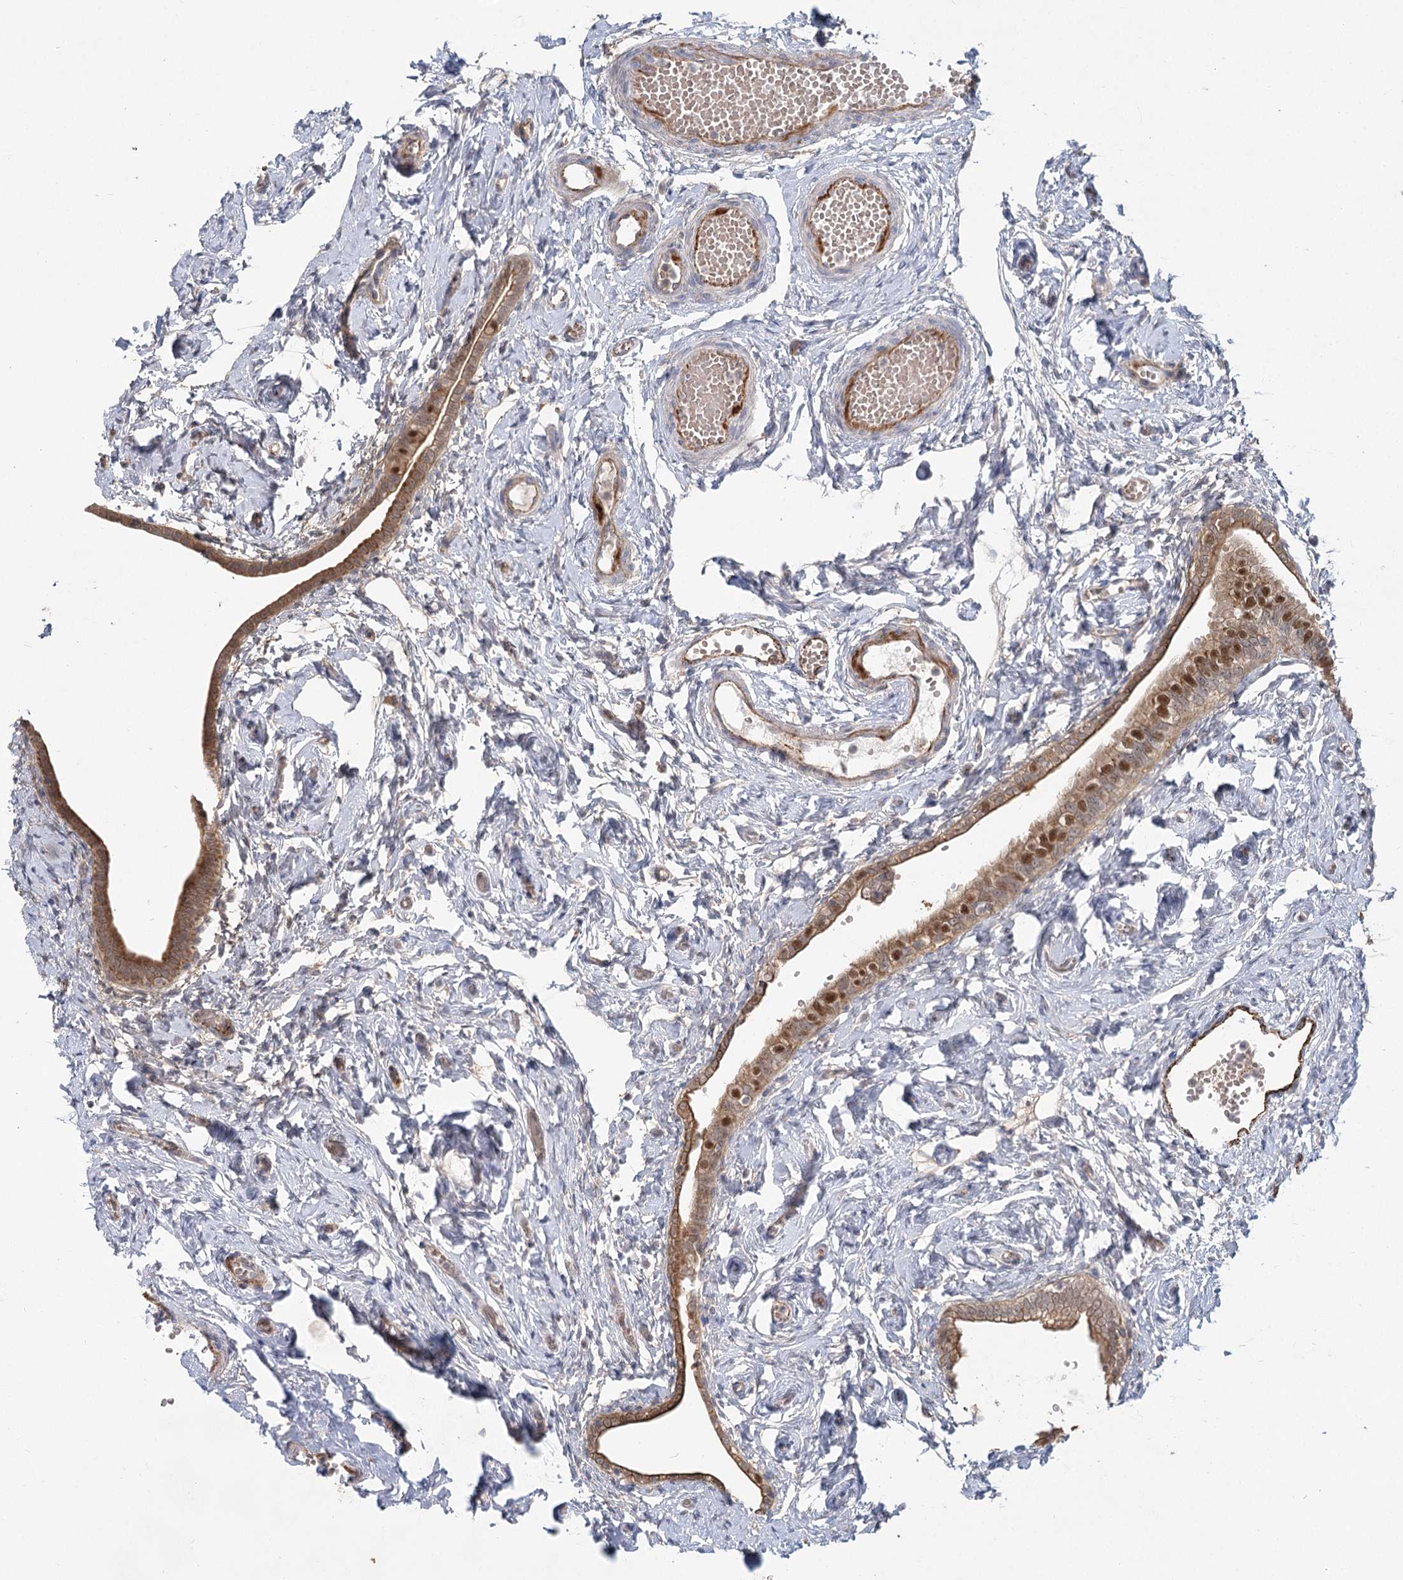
{"staining": {"intensity": "moderate", "quantity": ">75%", "location": "cytoplasmic/membranous,nuclear"}, "tissue": "fallopian tube", "cell_type": "Glandular cells", "image_type": "normal", "snomed": [{"axis": "morphology", "description": "Normal tissue, NOS"}, {"axis": "topography", "description": "Fallopian tube"}], "caption": "High-power microscopy captured an IHC histopathology image of benign fallopian tube, revealing moderate cytoplasmic/membranous,nuclear expression in approximately >75% of glandular cells.", "gene": "KBTBD4", "patient": {"sex": "female", "age": 71}}